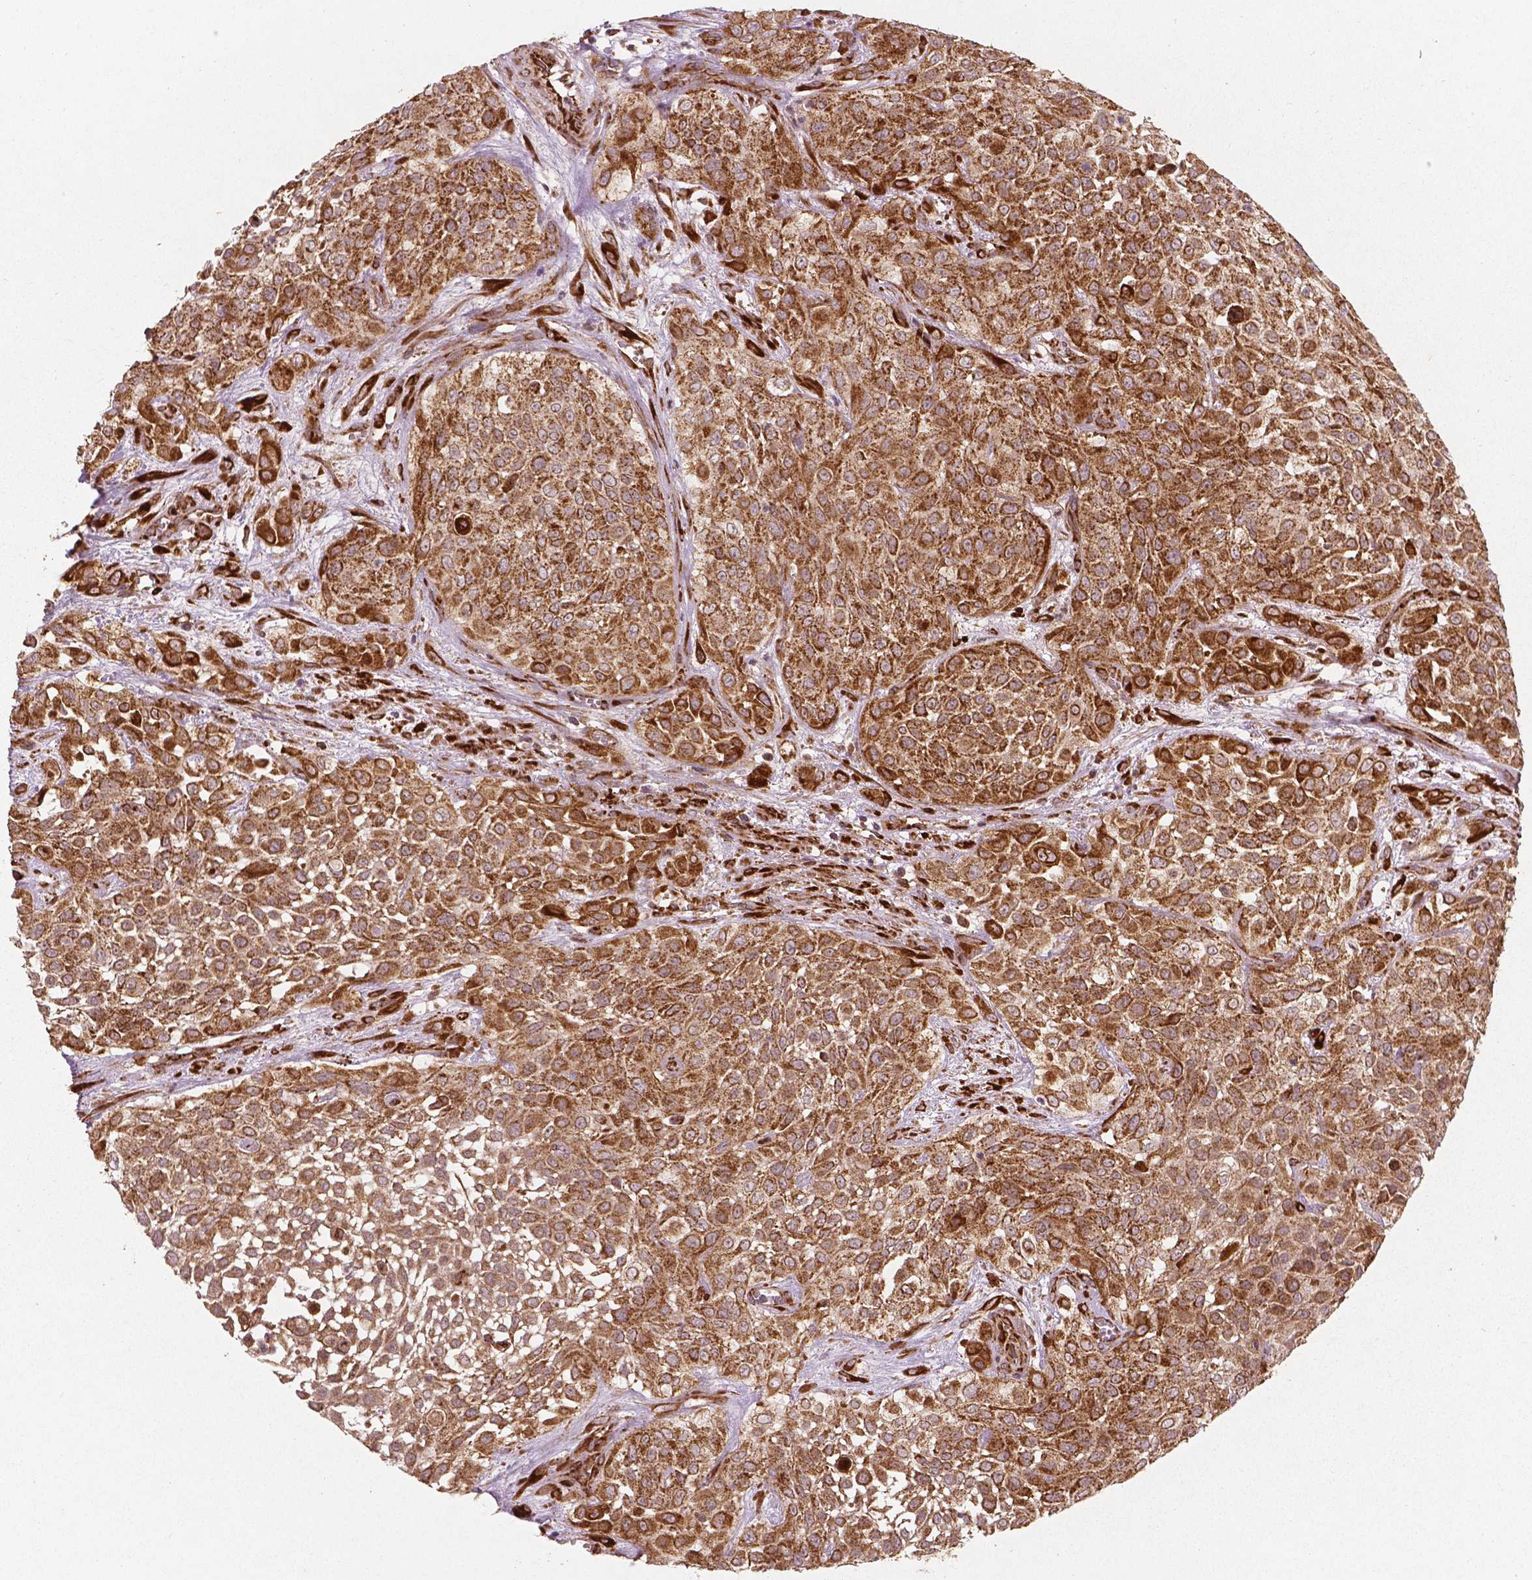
{"staining": {"intensity": "moderate", "quantity": ">75%", "location": "cytoplasmic/membranous"}, "tissue": "urothelial cancer", "cell_type": "Tumor cells", "image_type": "cancer", "snomed": [{"axis": "morphology", "description": "Urothelial carcinoma, High grade"}, {"axis": "topography", "description": "Urinary bladder"}], "caption": "IHC histopathology image of human urothelial cancer stained for a protein (brown), which displays medium levels of moderate cytoplasmic/membranous staining in approximately >75% of tumor cells.", "gene": "PGAM5", "patient": {"sex": "male", "age": 57}}